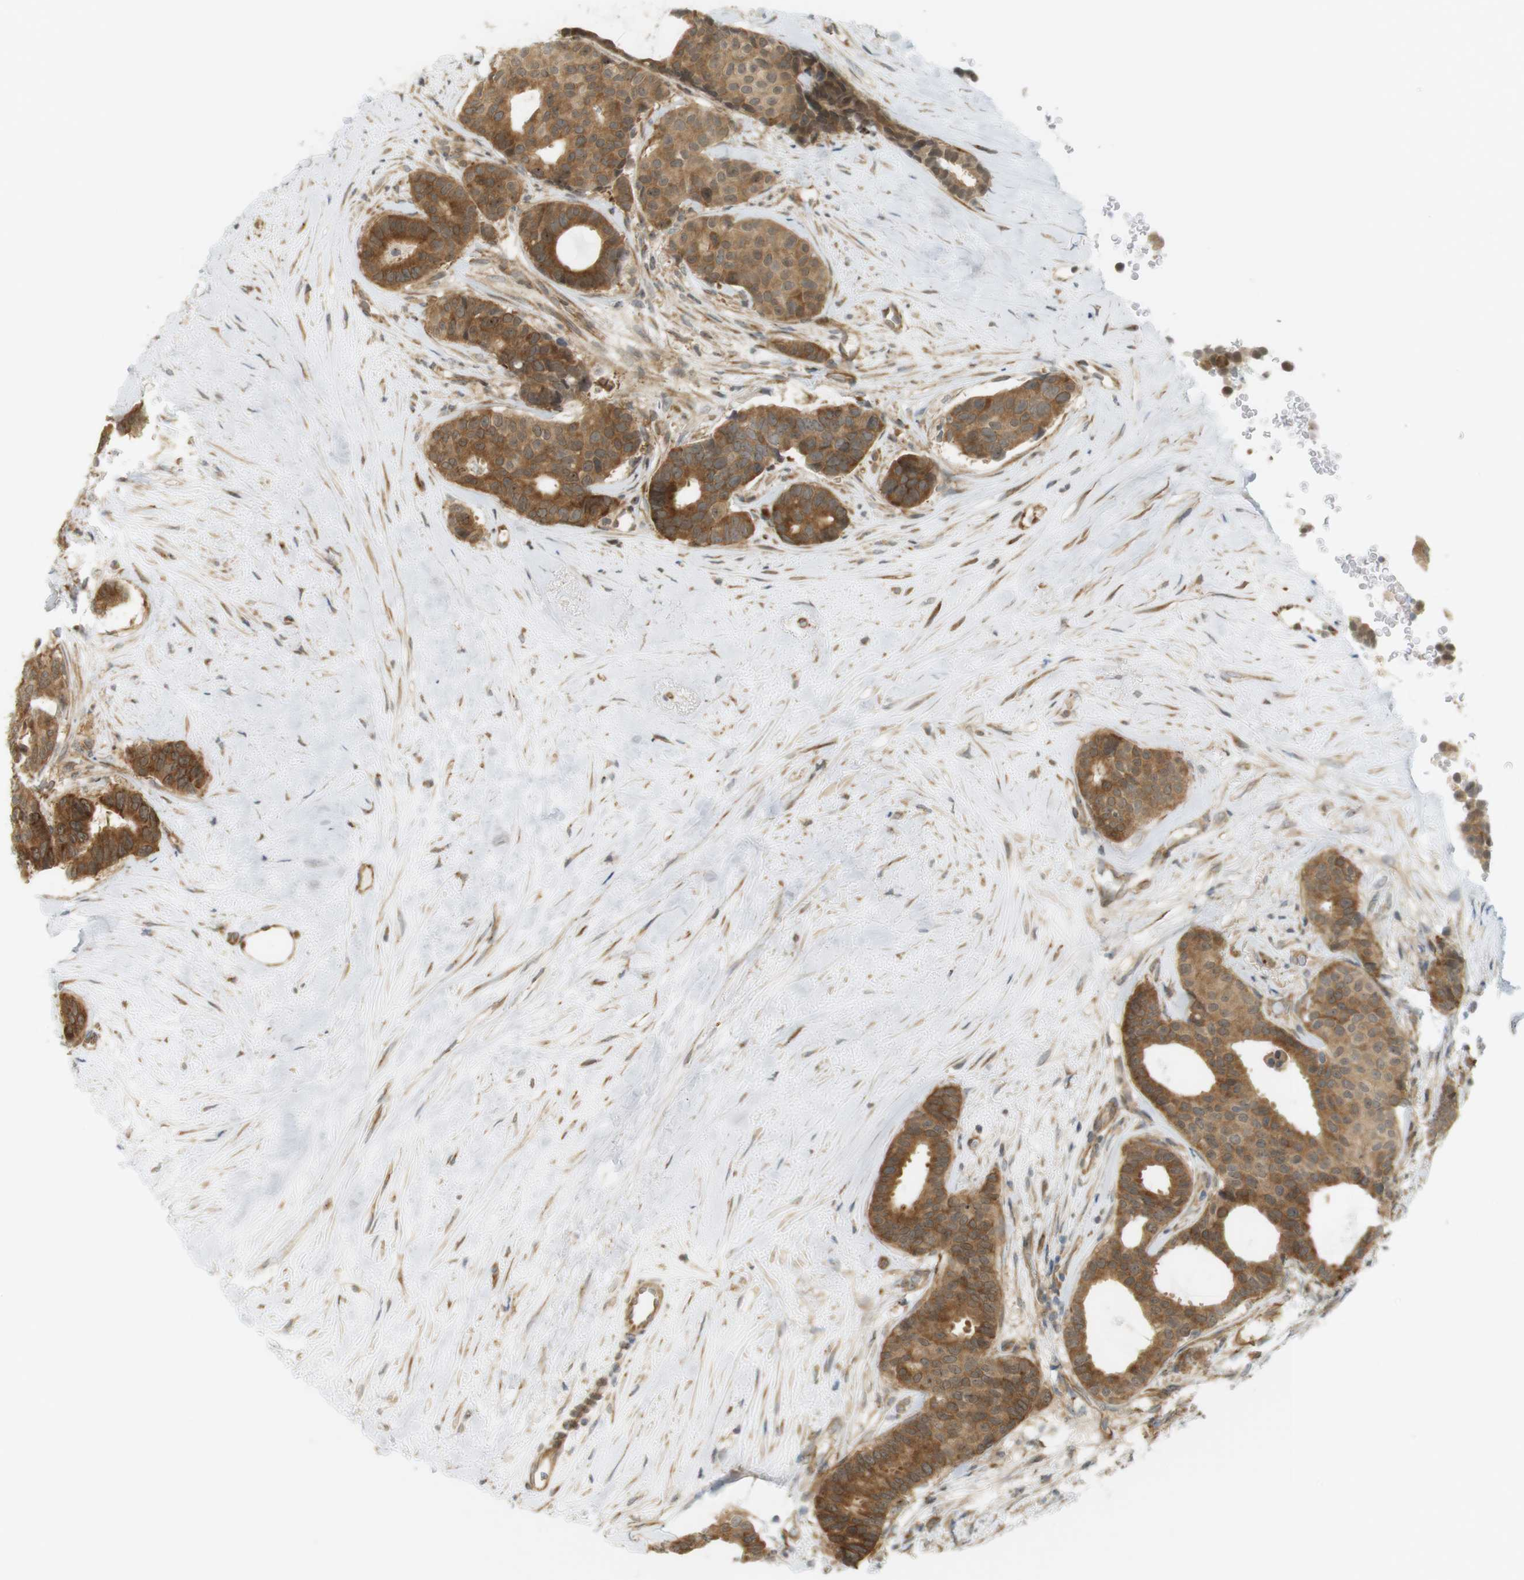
{"staining": {"intensity": "moderate", "quantity": ">75%", "location": "cytoplasmic/membranous,nuclear"}, "tissue": "breast cancer", "cell_type": "Tumor cells", "image_type": "cancer", "snomed": [{"axis": "morphology", "description": "Duct carcinoma"}, {"axis": "topography", "description": "Breast"}], "caption": "This histopathology image reveals immunohistochemistry staining of human breast cancer (infiltrating ductal carcinoma), with medium moderate cytoplasmic/membranous and nuclear staining in approximately >75% of tumor cells.", "gene": "PA2G4", "patient": {"sex": "female", "age": 75}}